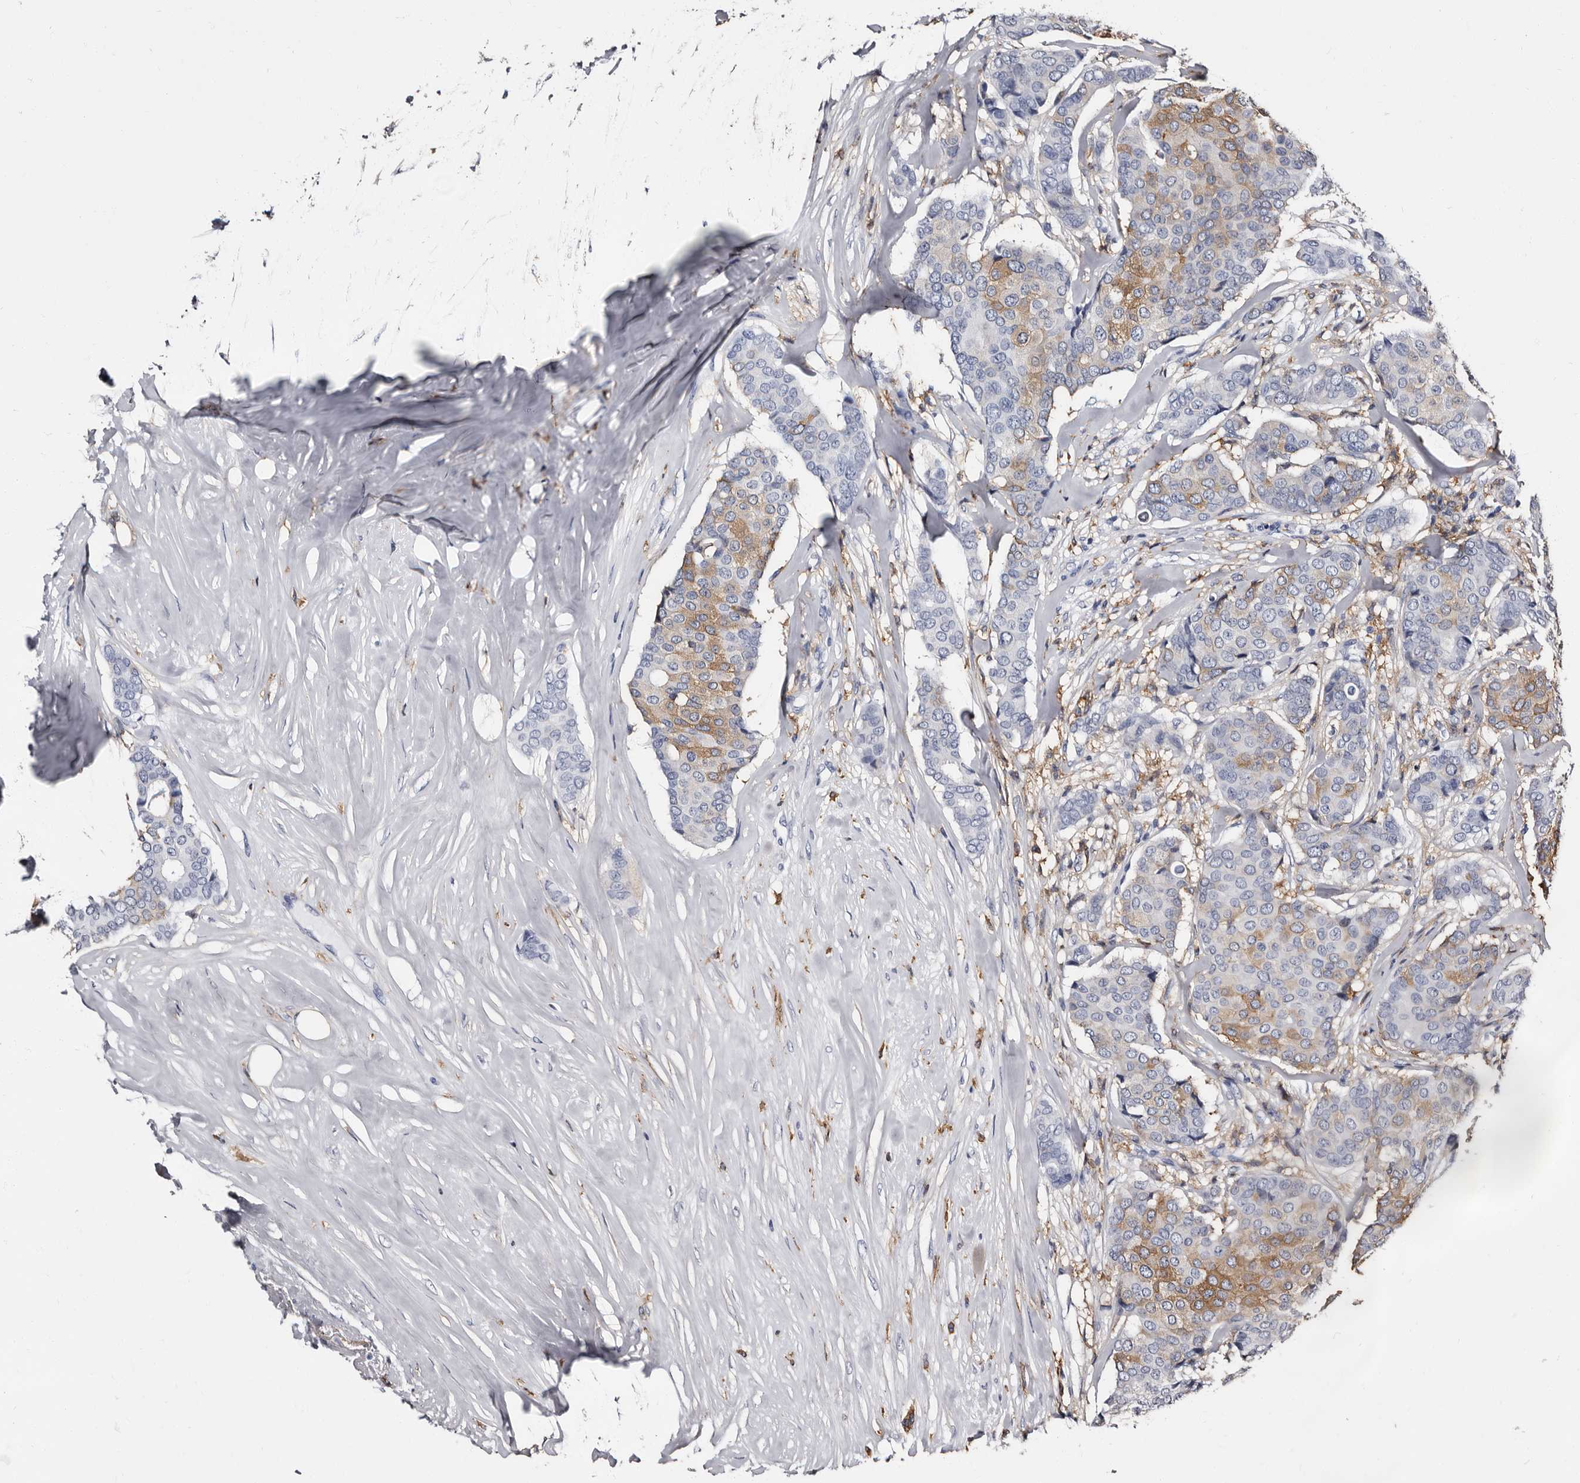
{"staining": {"intensity": "moderate", "quantity": "25%-75%", "location": "cytoplasmic/membranous"}, "tissue": "breast cancer", "cell_type": "Tumor cells", "image_type": "cancer", "snomed": [{"axis": "morphology", "description": "Duct carcinoma"}, {"axis": "topography", "description": "Breast"}], "caption": "Protein analysis of breast intraductal carcinoma tissue reveals moderate cytoplasmic/membranous positivity in about 25%-75% of tumor cells. The protein is shown in brown color, while the nuclei are stained blue.", "gene": "EPB41L3", "patient": {"sex": "female", "age": 75}}